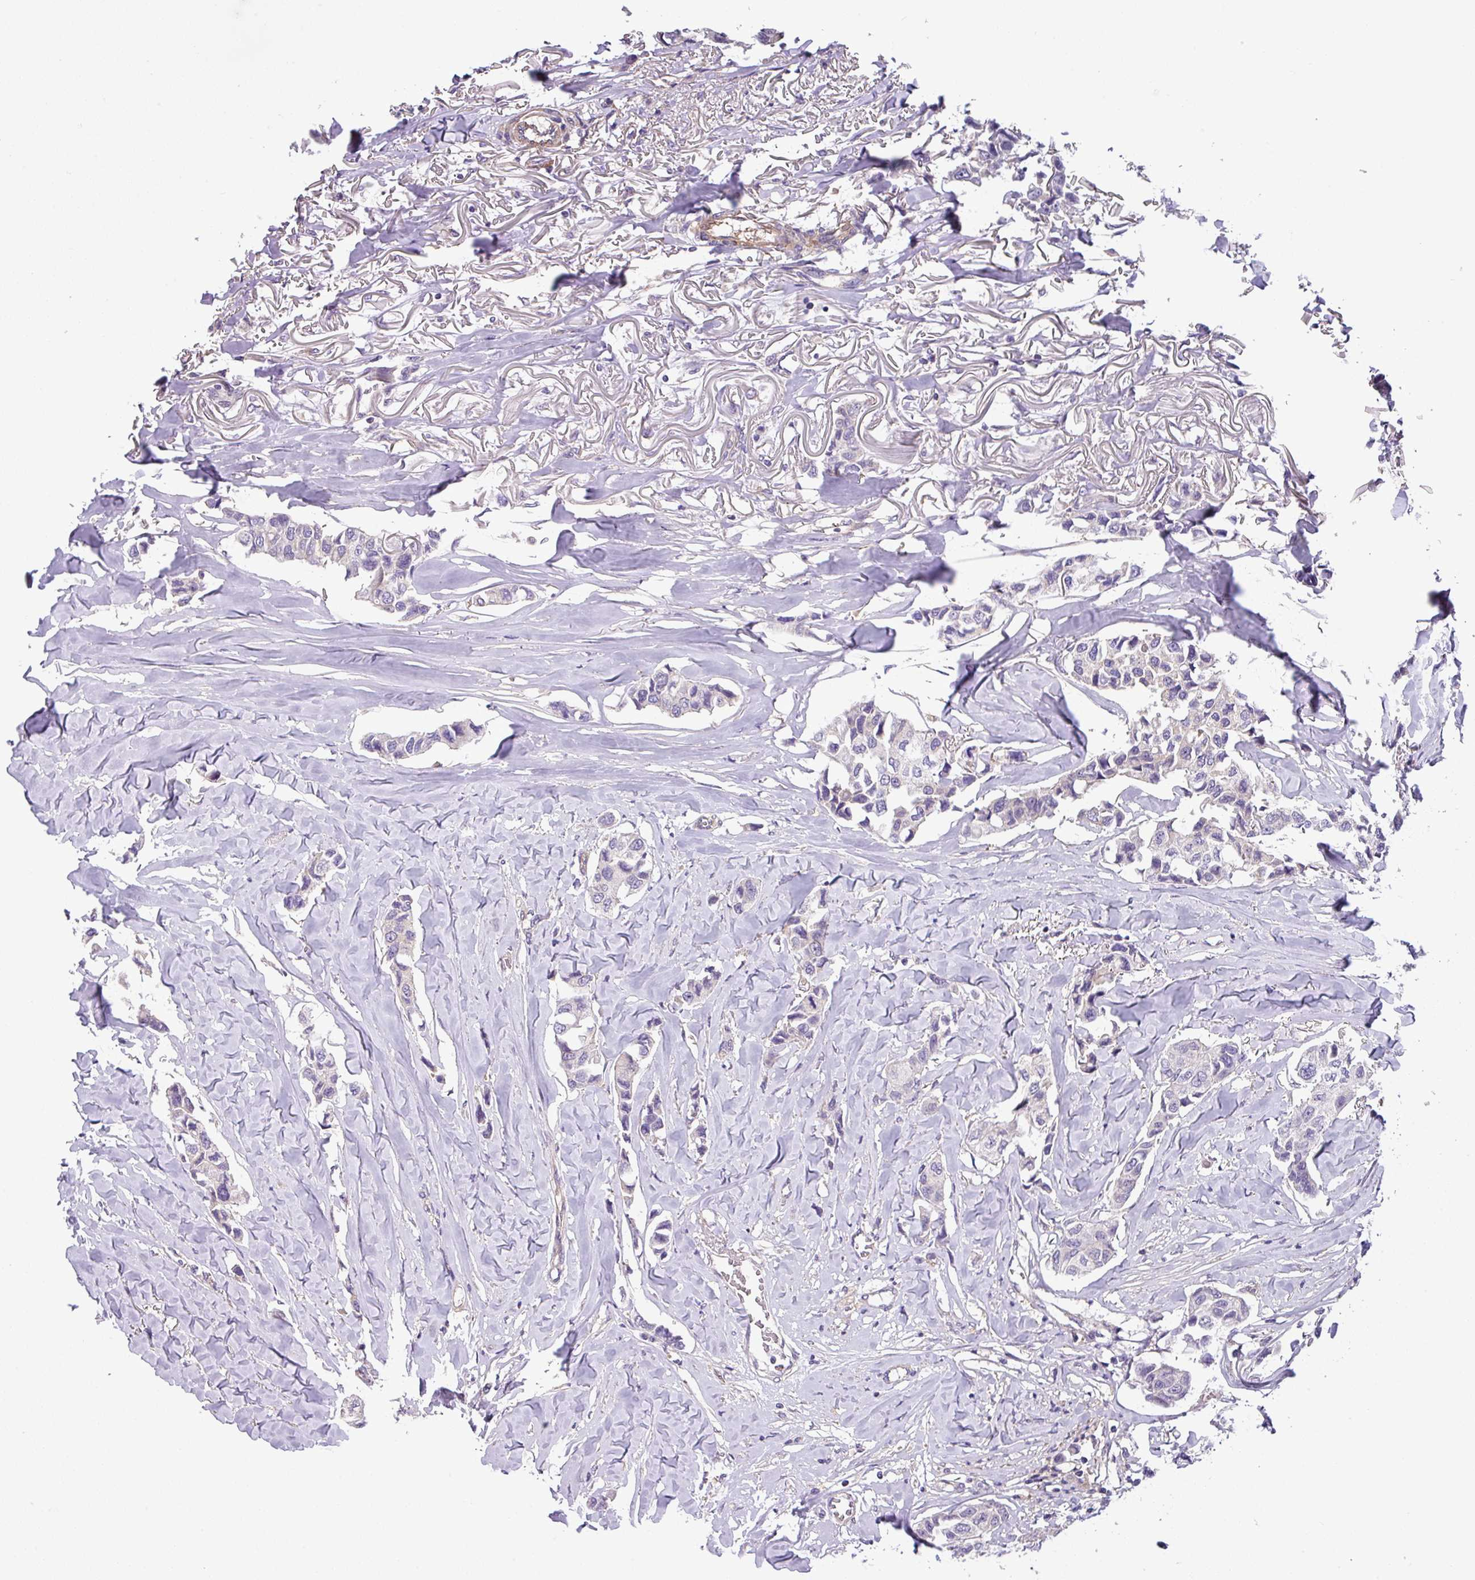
{"staining": {"intensity": "negative", "quantity": "none", "location": "none"}, "tissue": "breast cancer", "cell_type": "Tumor cells", "image_type": "cancer", "snomed": [{"axis": "morphology", "description": "Duct carcinoma"}, {"axis": "topography", "description": "Breast"}], "caption": "The image shows no staining of tumor cells in breast invasive ductal carcinoma.", "gene": "SLC23A2", "patient": {"sex": "female", "age": 80}}